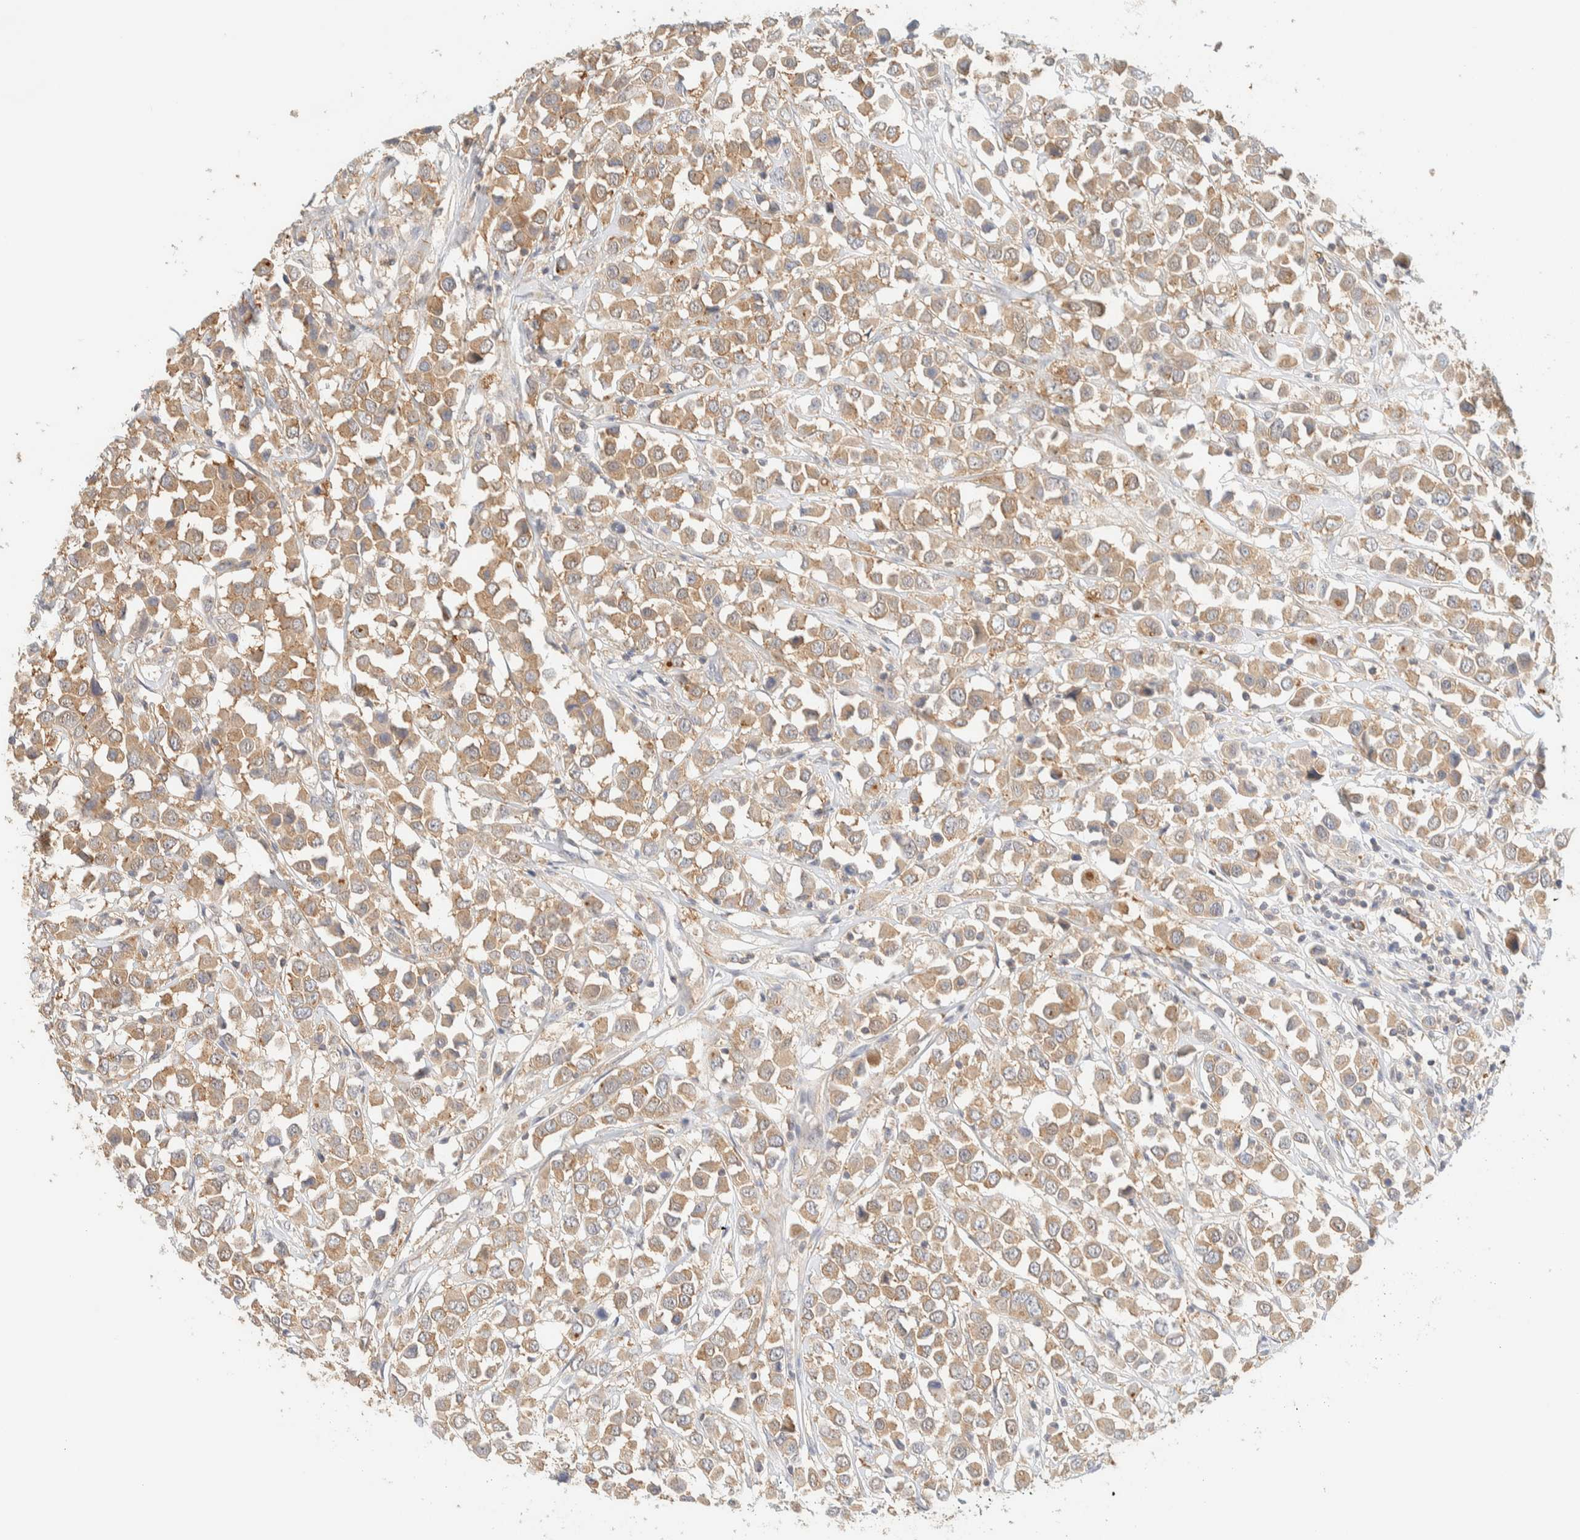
{"staining": {"intensity": "moderate", "quantity": ">75%", "location": "cytoplasmic/membranous"}, "tissue": "breast cancer", "cell_type": "Tumor cells", "image_type": "cancer", "snomed": [{"axis": "morphology", "description": "Duct carcinoma"}, {"axis": "topography", "description": "Breast"}], "caption": "An image of breast cancer stained for a protein demonstrates moderate cytoplasmic/membranous brown staining in tumor cells. The protein is stained brown, and the nuclei are stained in blue (DAB (3,3'-diaminobenzidine) IHC with brightfield microscopy, high magnification).", "gene": "TBC1D8B", "patient": {"sex": "female", "age": 61}}